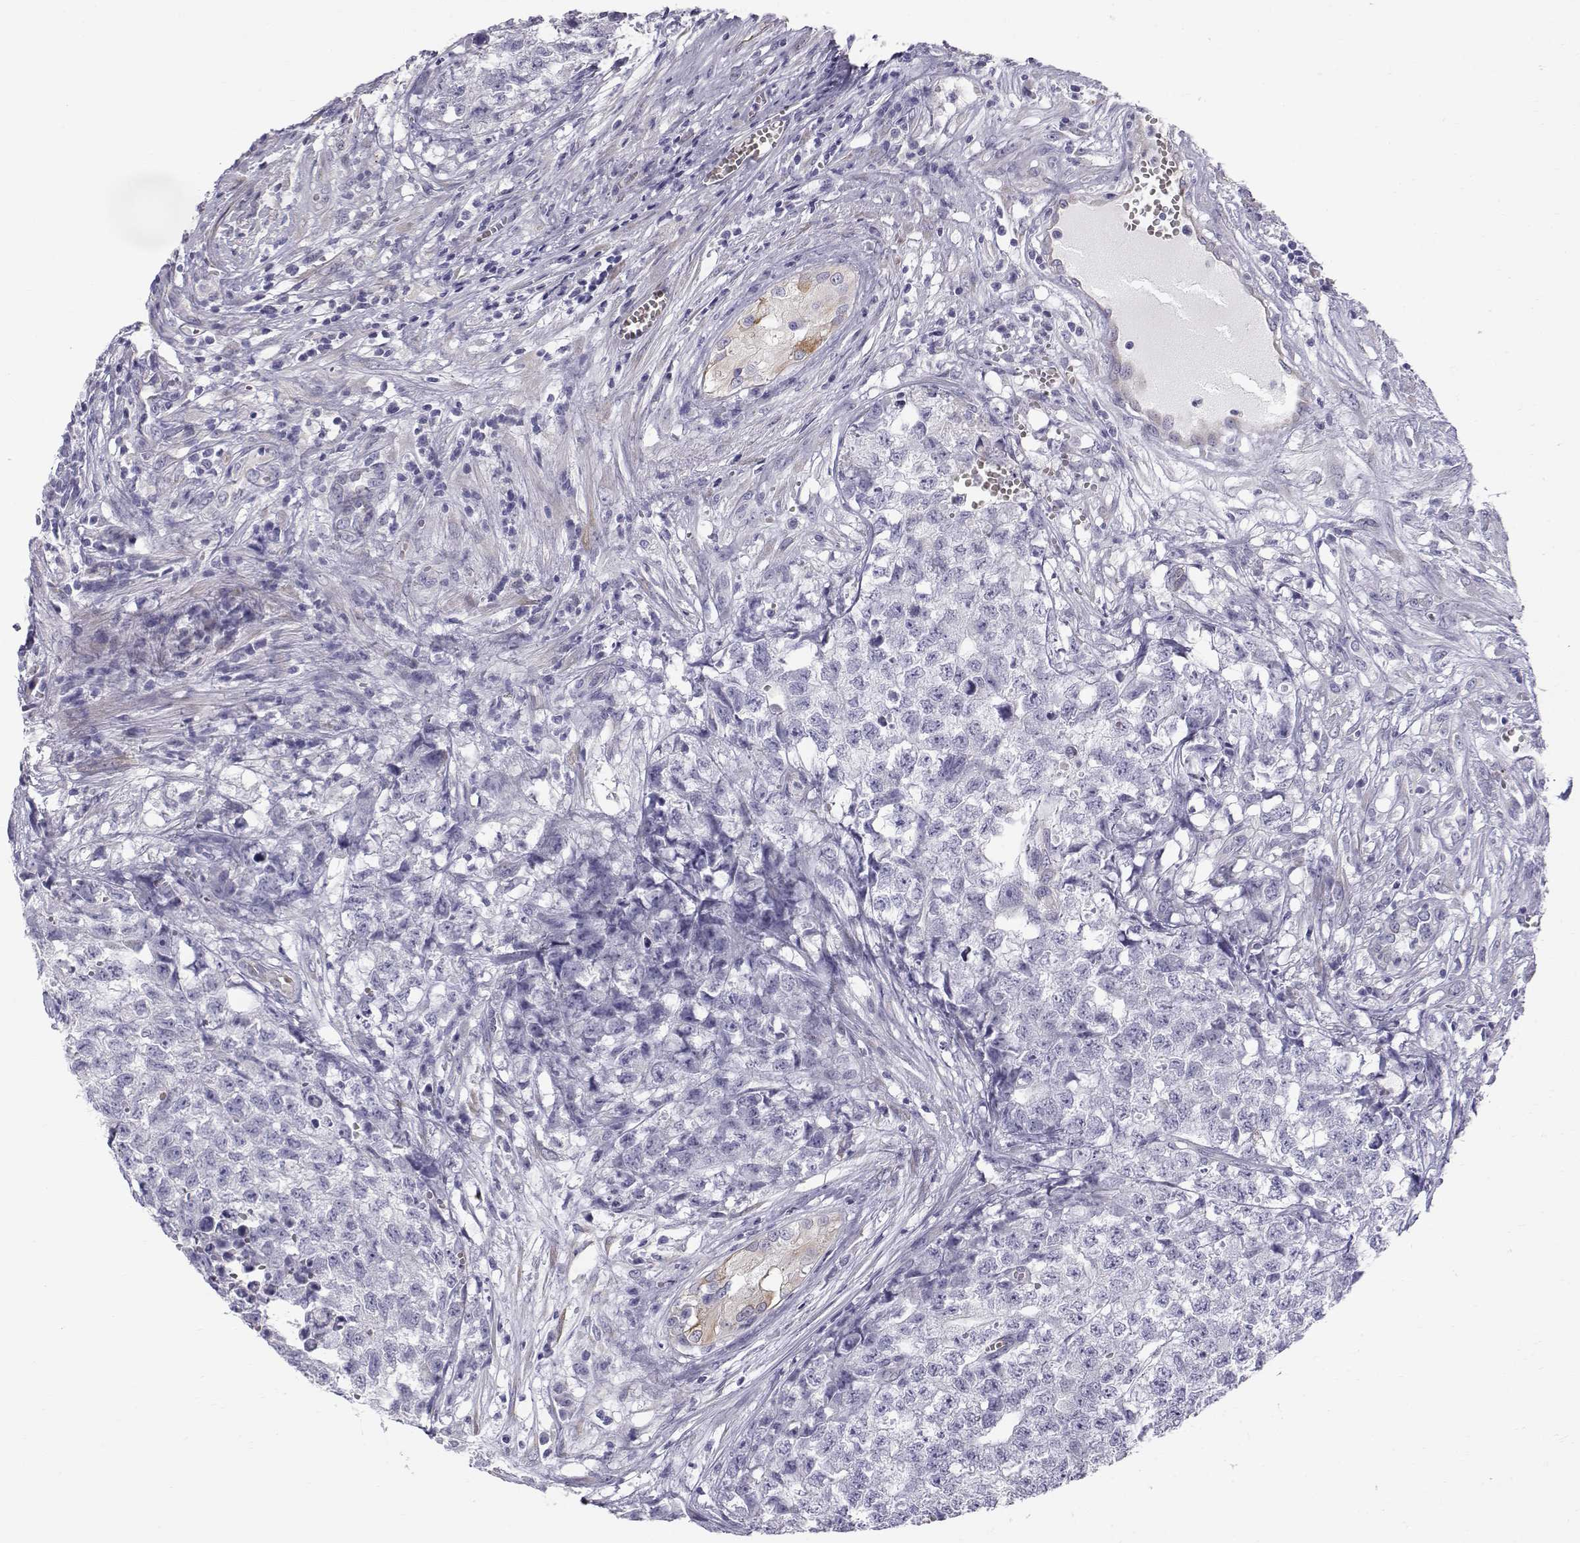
{"staining": {"intensity": "negative", "quantity": "none", "location": "none"}, "tissue": "testis cancer", "cell_type": "Tumor cells", "image_type": "cancer", "snomed": [{"axis": "morphology", "description": "Seminoma, NOS"}, {"axis": "morphology", "description": "Carcinoma, Embryonal, NOS"}, {"axis": "topography", "description": "Testis"}], "caption": "An image of seminoma (testis) stained for a protein shows no brown staining in tumor cells. Nuclei are stained in blue.", "gene": "RNASE12", "patient": {"sex": "male", "age": 22}}